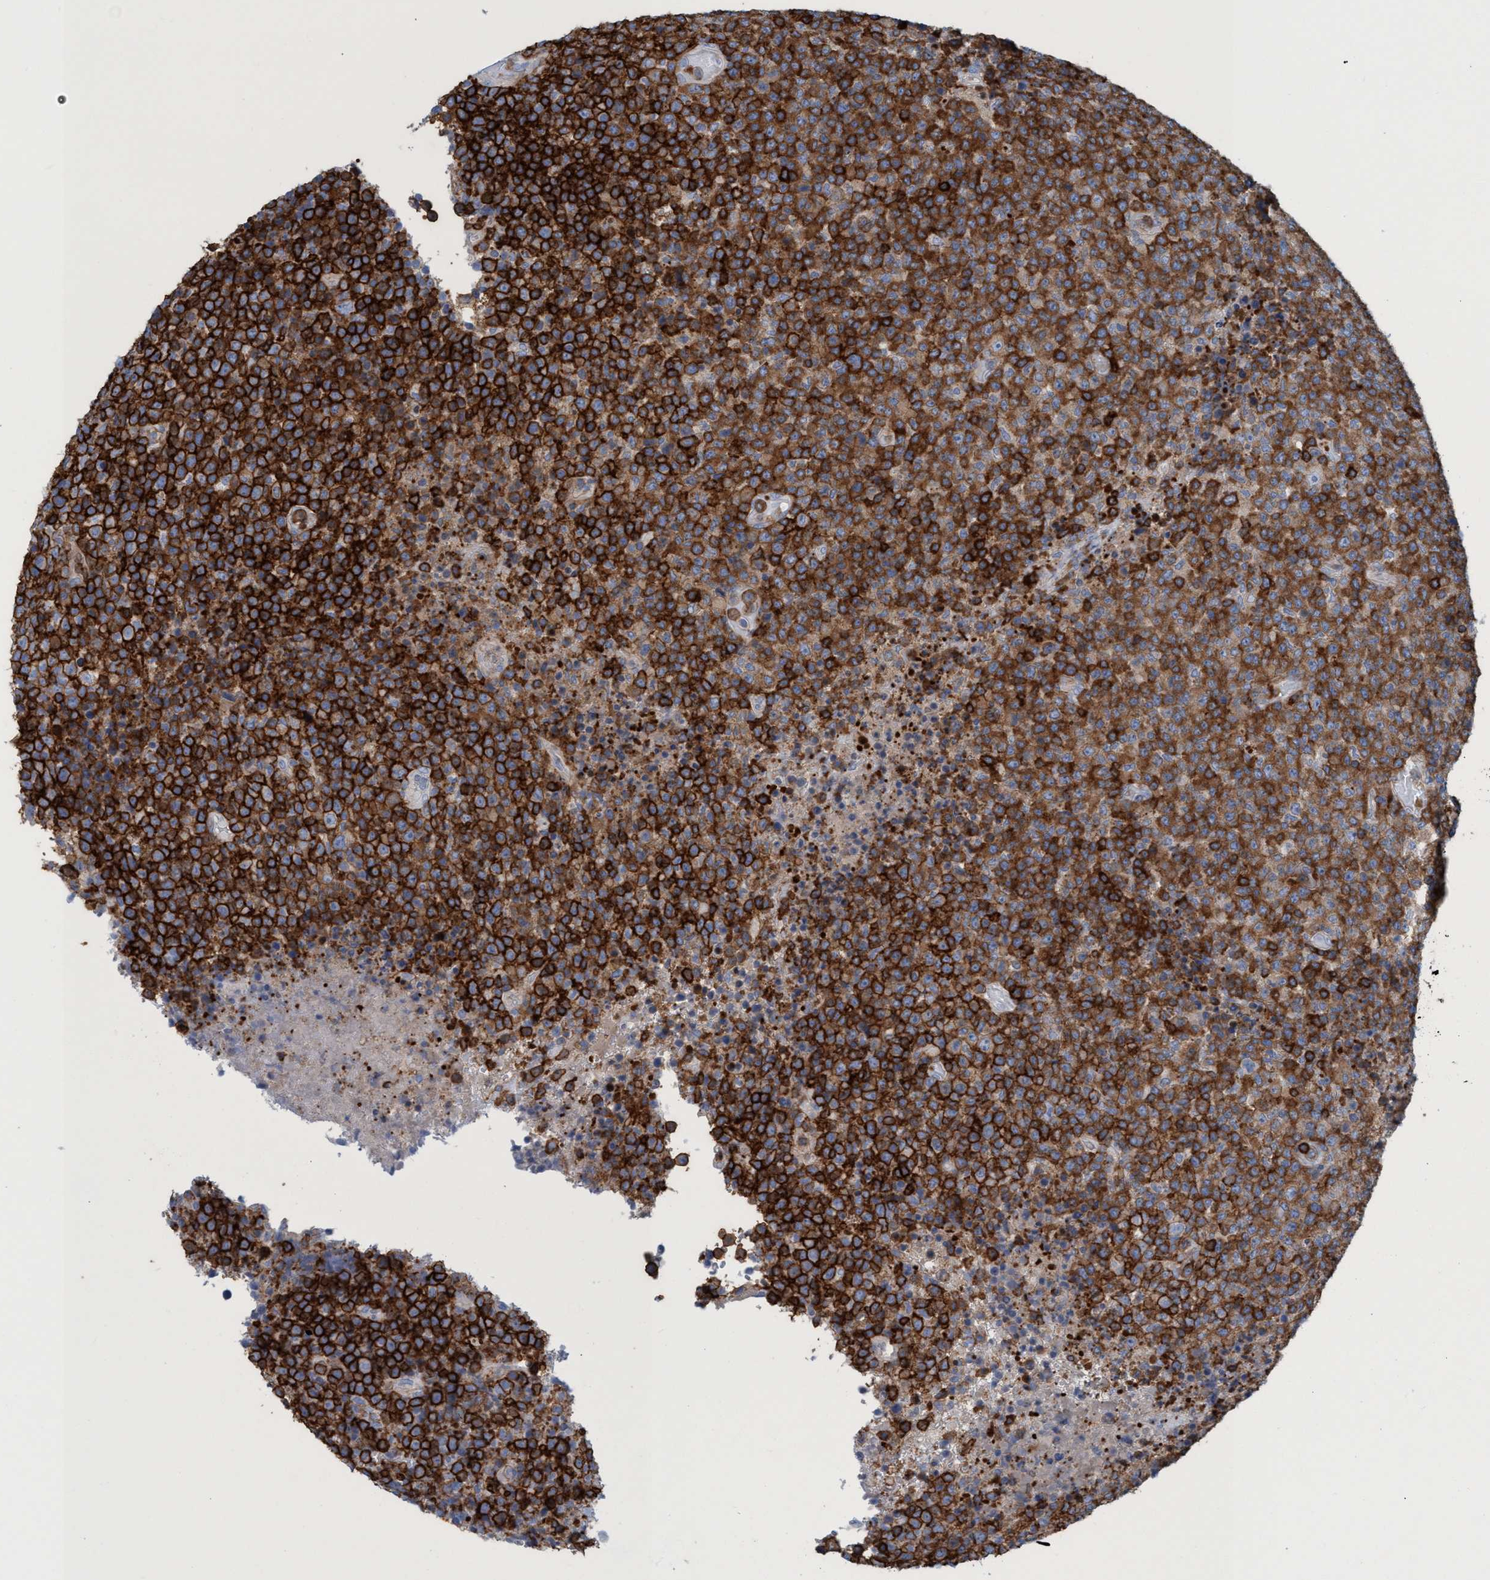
{"staining": {"intensity": "strong", "quantity": ">75%", "location": "cytoplasmic/membranous"}, "tissue": "lymphoma", "cell_type": "Tumor cells", "image_type": "cancer", "snomed": [{"axis": "morphology", "description": "Malignant lymphoma, non-Hodgkin's type, High grade"}, {"axis": "topography", "description": "Lymph node"}], "caption": "High-magnification brightfield microscopy of lymphoma stained with DAB (brown) and counterstained with hematoxylin (blue). tumor cells exhibit strong cytoplasmic/membranous positivity is present in approximately>75% of cells.", "gene": "EZR", "patient": {"sex": "male", "age": 13}}